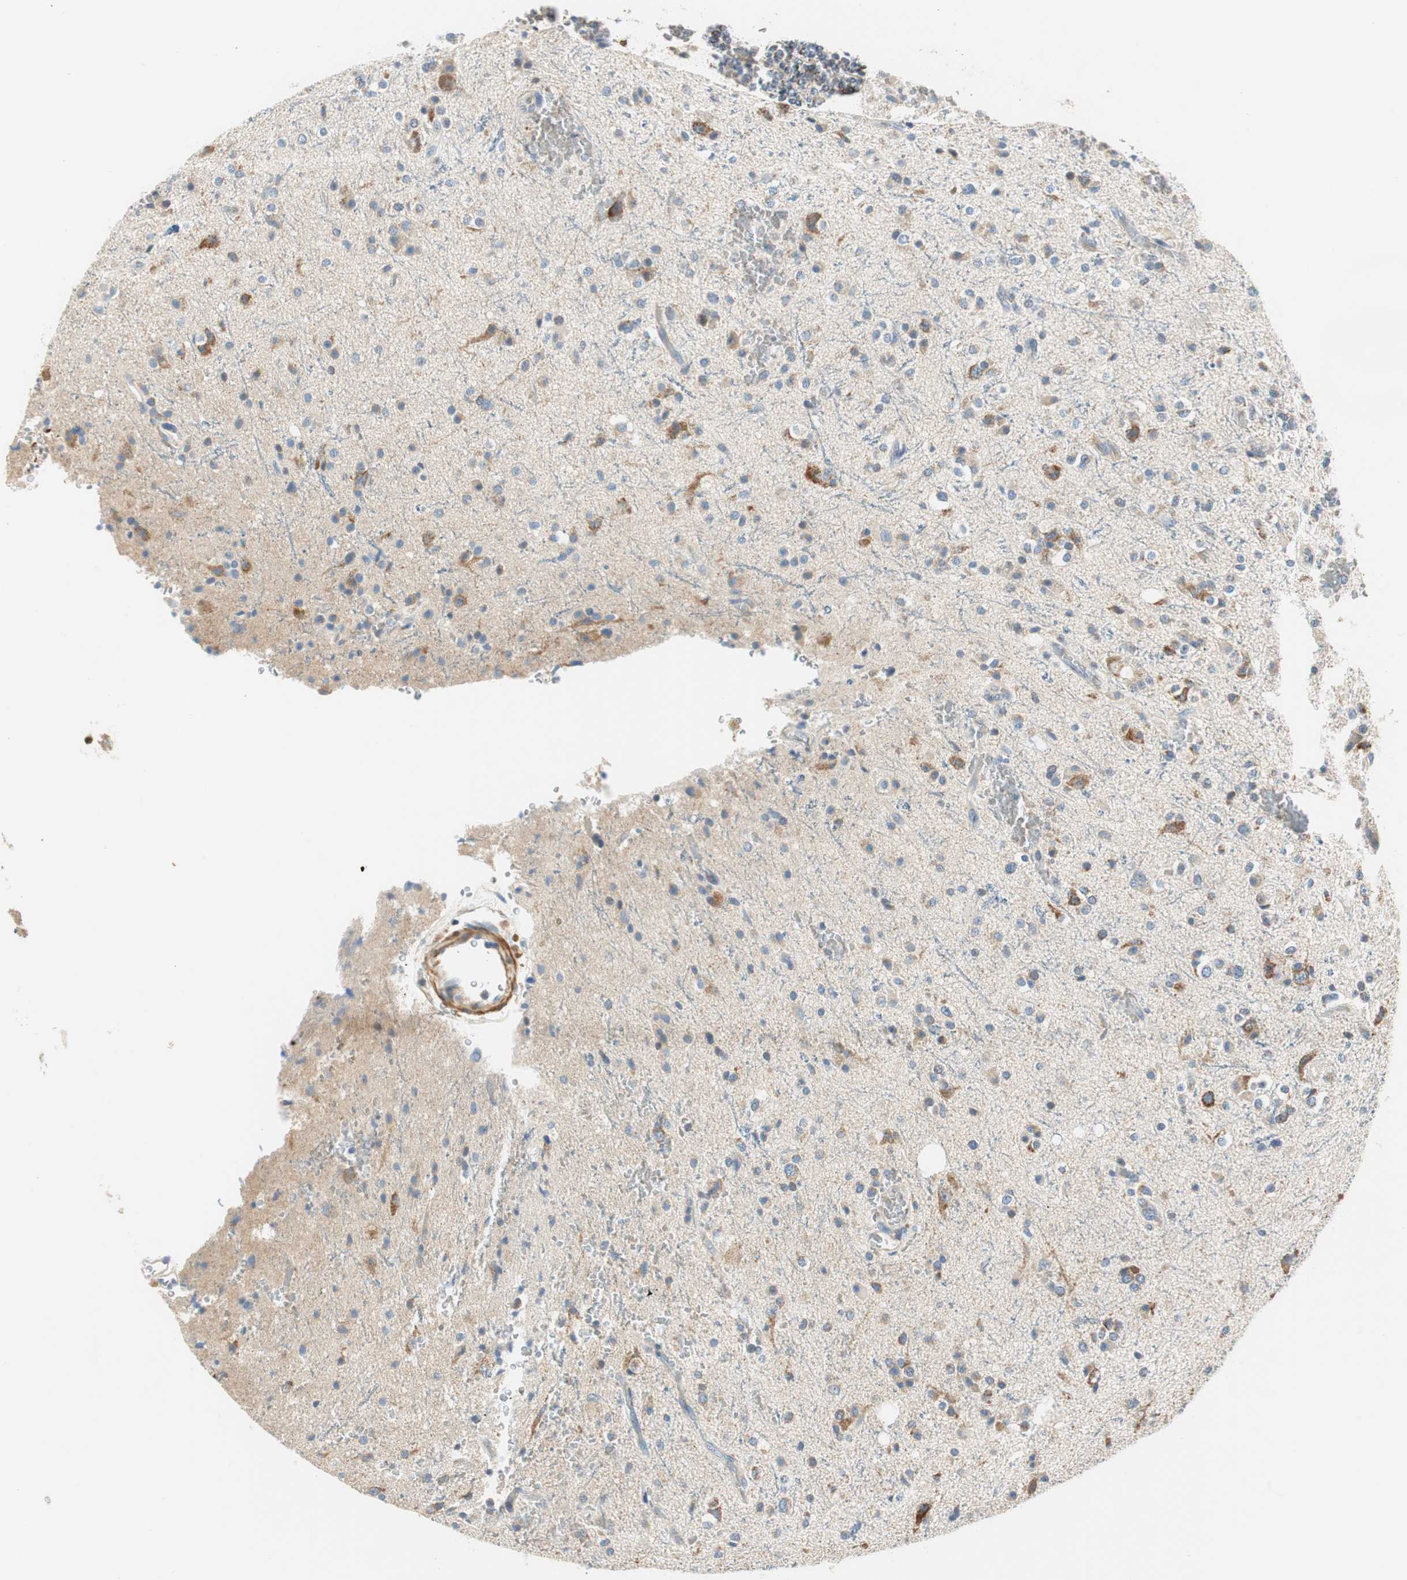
{"staining": {"intensity": "negative", "quantity": "none", "location": "none"}, "tissue": "glioma", "cell_type": "Tumor cells", "image_type": "cancer", "snomed": [{"axis": "morphology", "description": "Glioma, malignant, High grade"}, {"axis": "topography", "description": "Brain"}], "caption": "Protein analysis of malignant high-grade glioma displays no significant expression in tumor cells.", "gene": "RORB", "patient": {"sex": "male", "age": 47}}